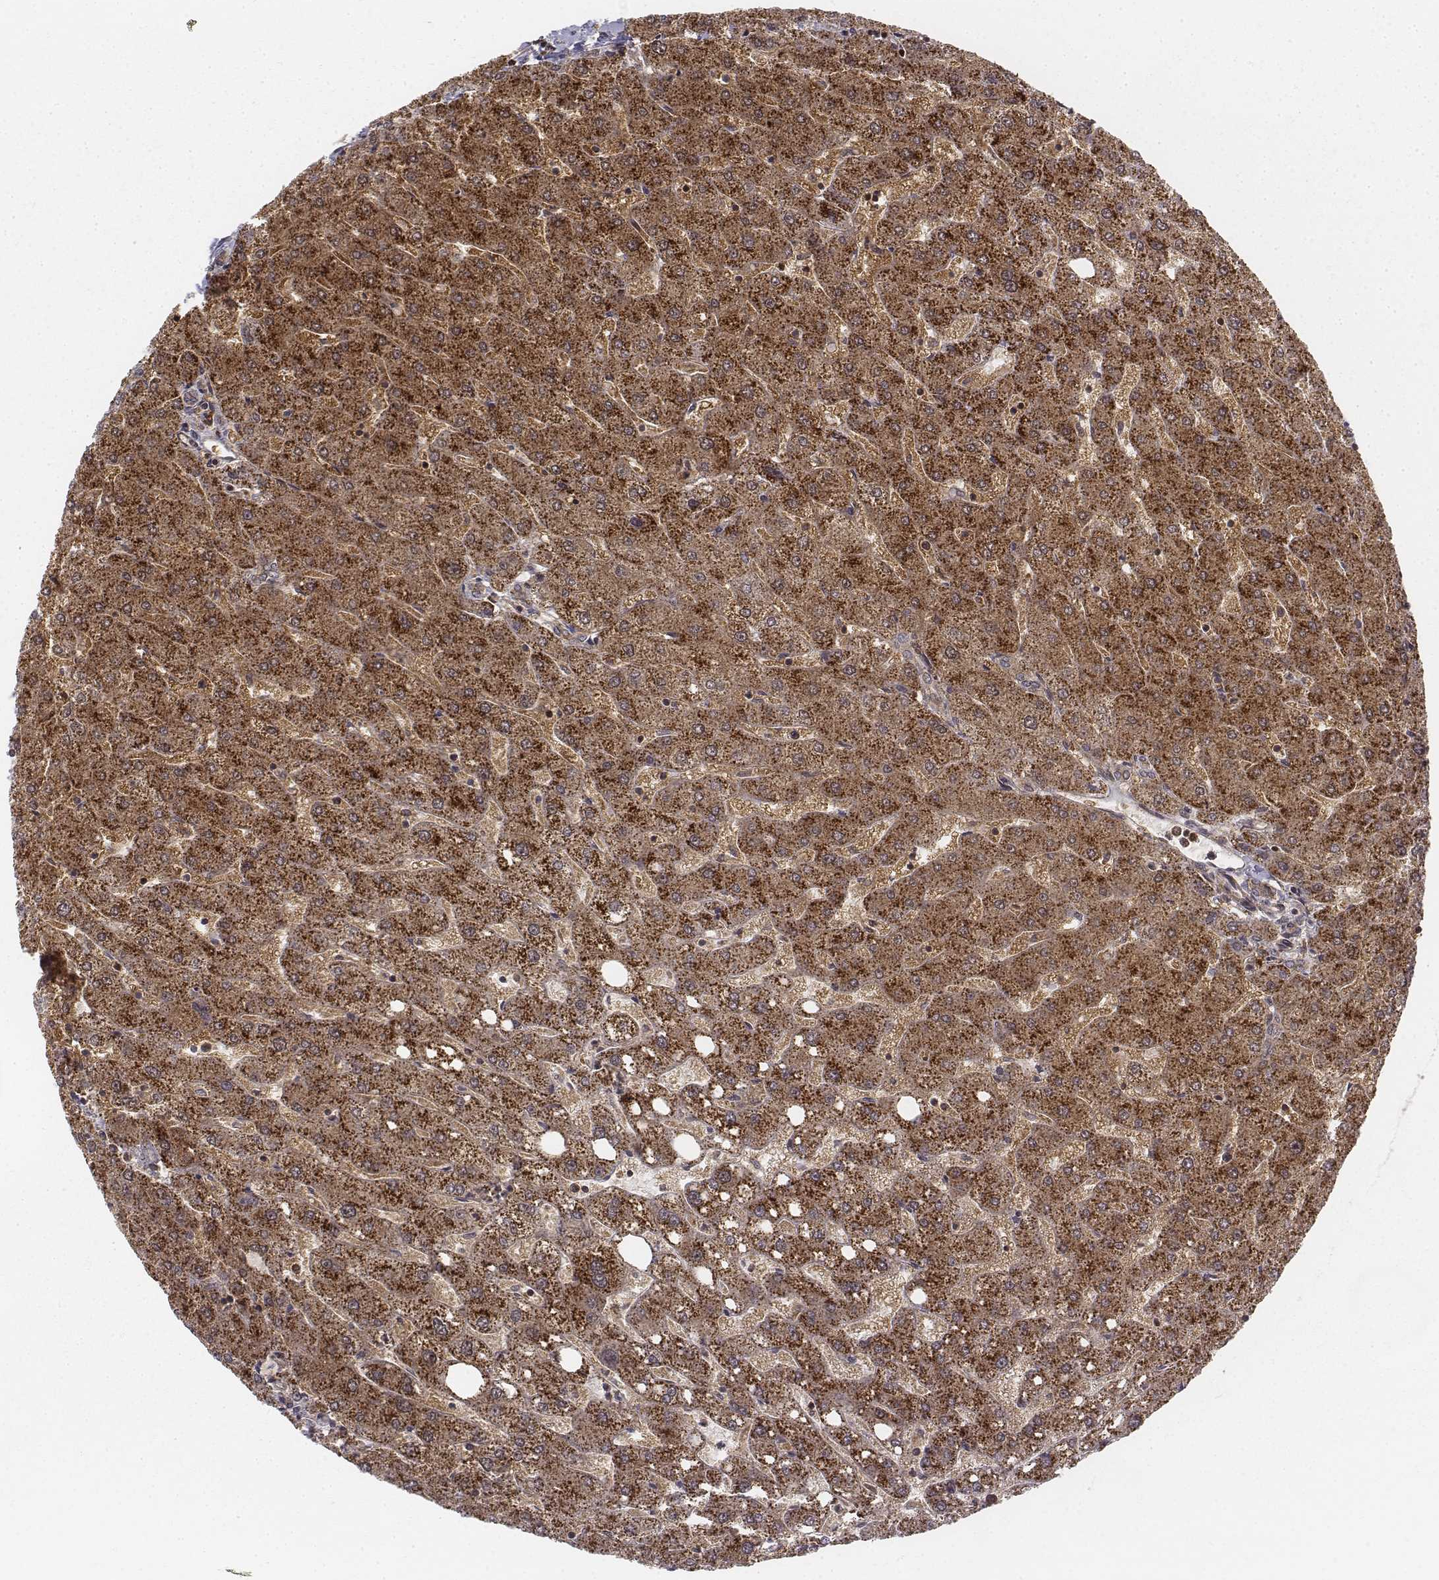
{"staining": {"intensity": "moderate", "quantity": ">75%", "location": "cytoplasmic/membranous"}, "tissue": "liver", "cell_type": "Cholangiocytes", "image_type": "normal", "snomed": [{"axis": "morphology", "description": "Normal tissue, NOS"}, {"axis": "topography", "description": "Liver"}], "caption": "Protein expression analysis of benign human liver reveals moderate cytoplasmic/membranous staining in about >75% of cholangiocytes.", "gene": "ZFYVE19", "patient": {"sex": "male", "age": 67}}